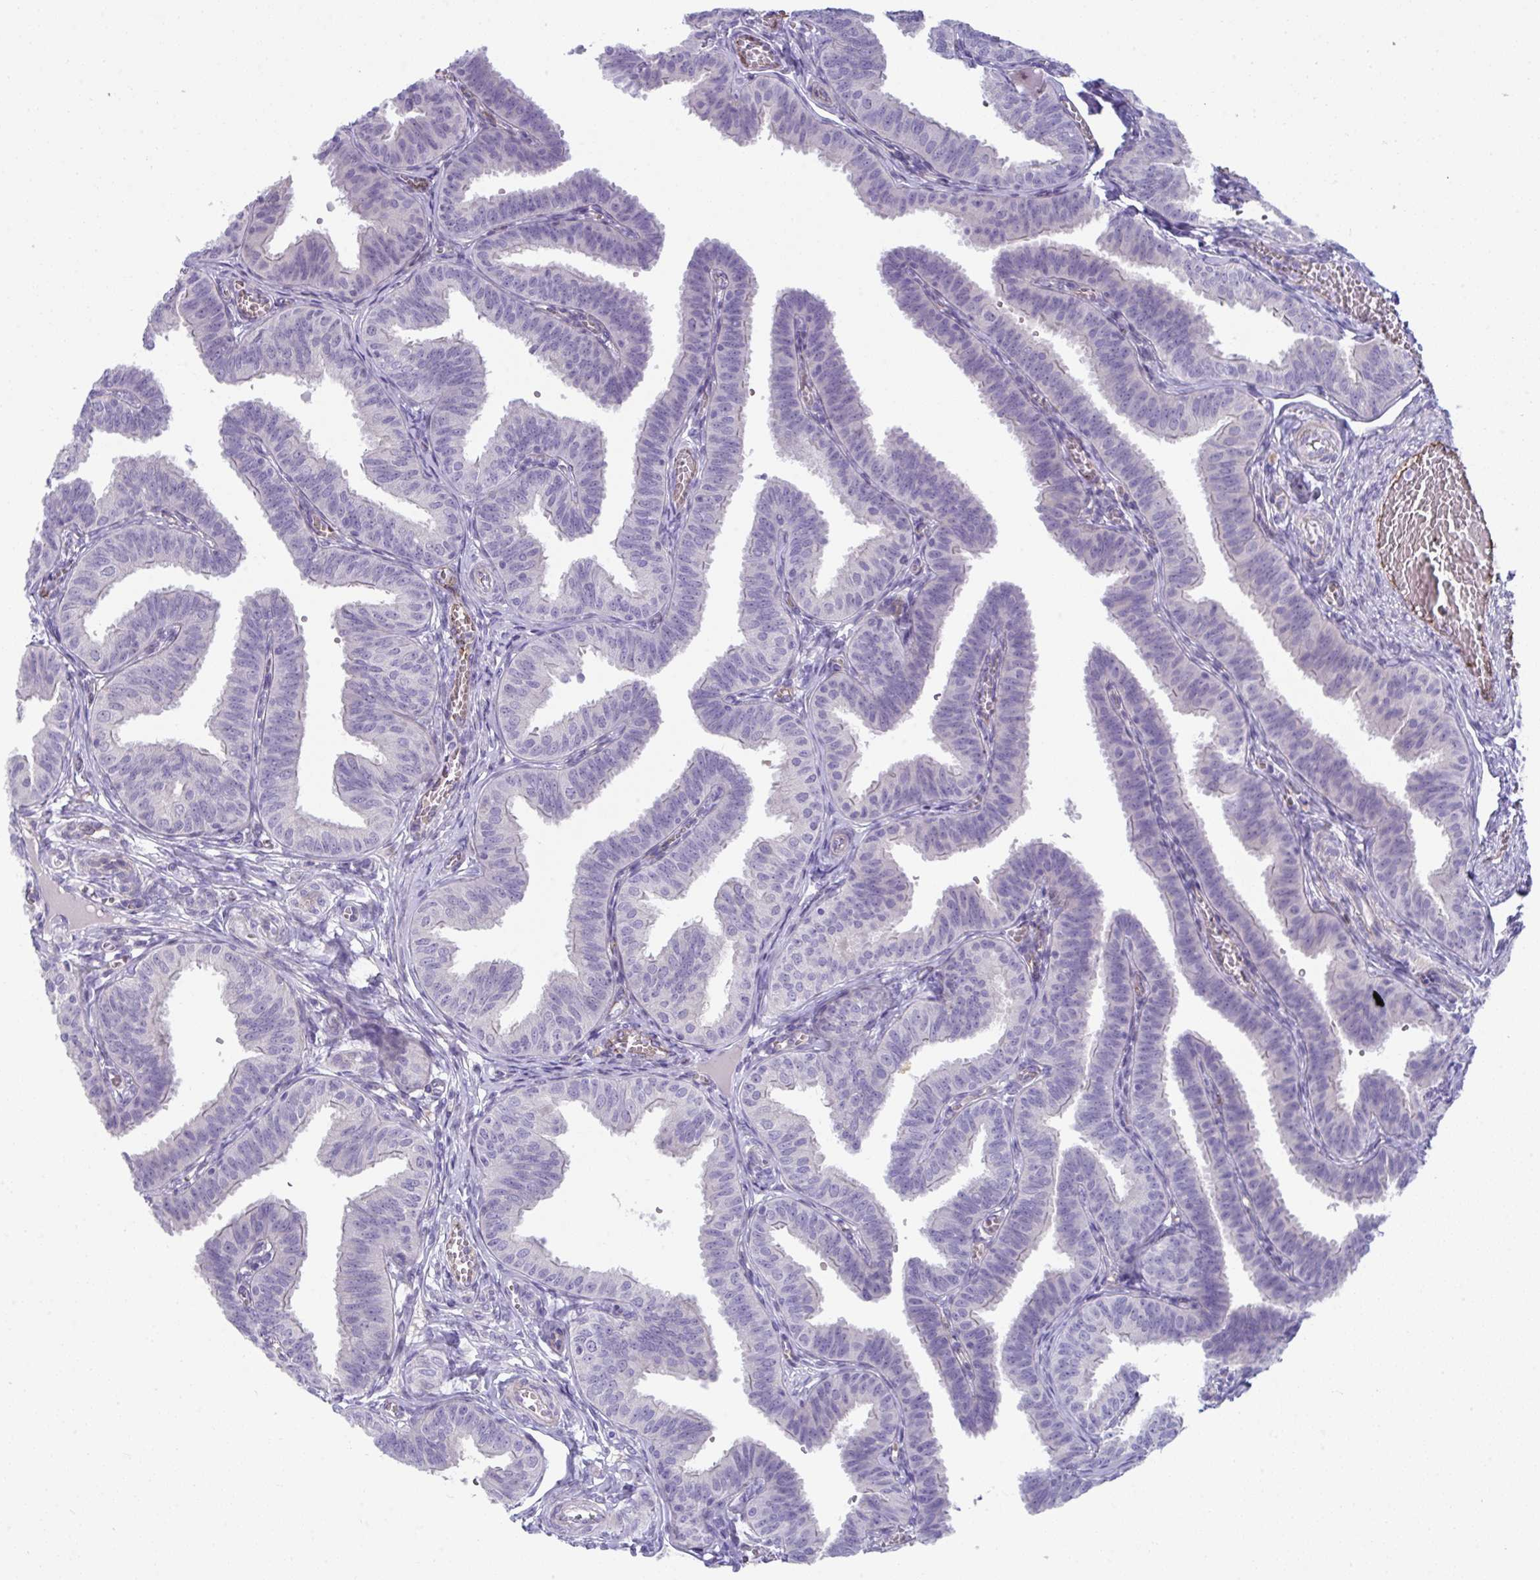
{"staining": {"intensity": "negative", "quantity": "none", "location": "none"}, "tissue": "fallopian tube", "cell_type": "Glandular cells", "image_type": "normal", "snomed": [{"axis": "morphology", "description": "Normal tissue, NOS"}, {"axis": "topography", "description": "Fallopian tube"}], "caption": "Immunohistochemical staining of unremarkable fallopian tube exhibits no significant positivity in glandular cells.", "gene": "TOR1AIP2", "patient": {"sex": "female", "age": 25}}